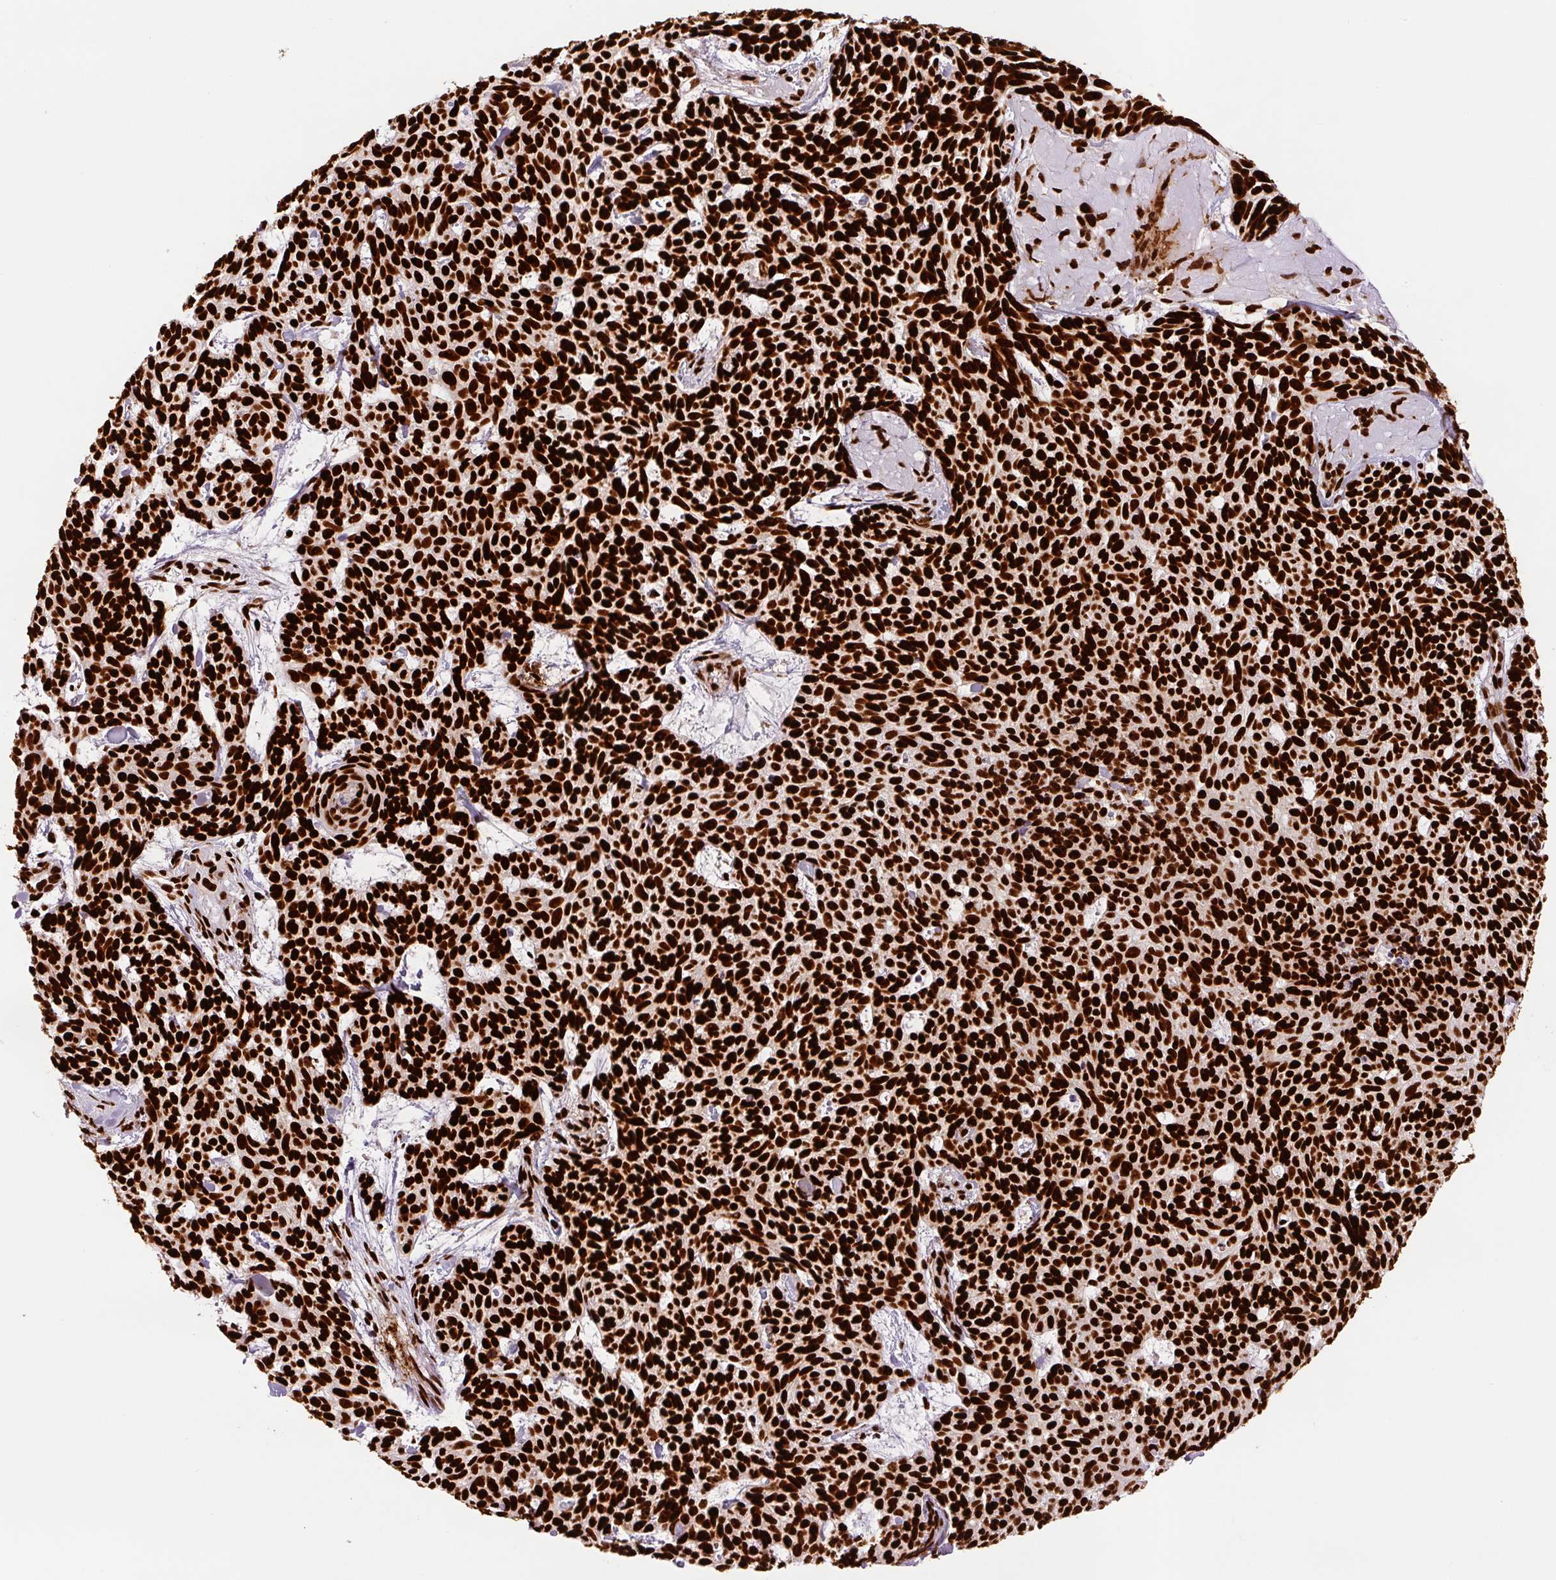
{"staining": {"intensity": "strong", "quantity": ">75%", "location": "nuclear"}, "tissue": "skin cancer", "cell_type": "Tumor cells", "image_type": "cancer", "snomed": [{"axis": "morphology", "description": "Basal cell carcinoma"}, {"axis": "topography", "description": "Skin"}], "caption": "Immunohistochemistry of skin basal cell carcinoma demonstrates high levels of strong nuclear staining in approximately >75% of tumor cells. (IHC, brightfield microscopy, high magnification).", "gene": "FUS", "patient": {"sex": "female", "age": 93}}